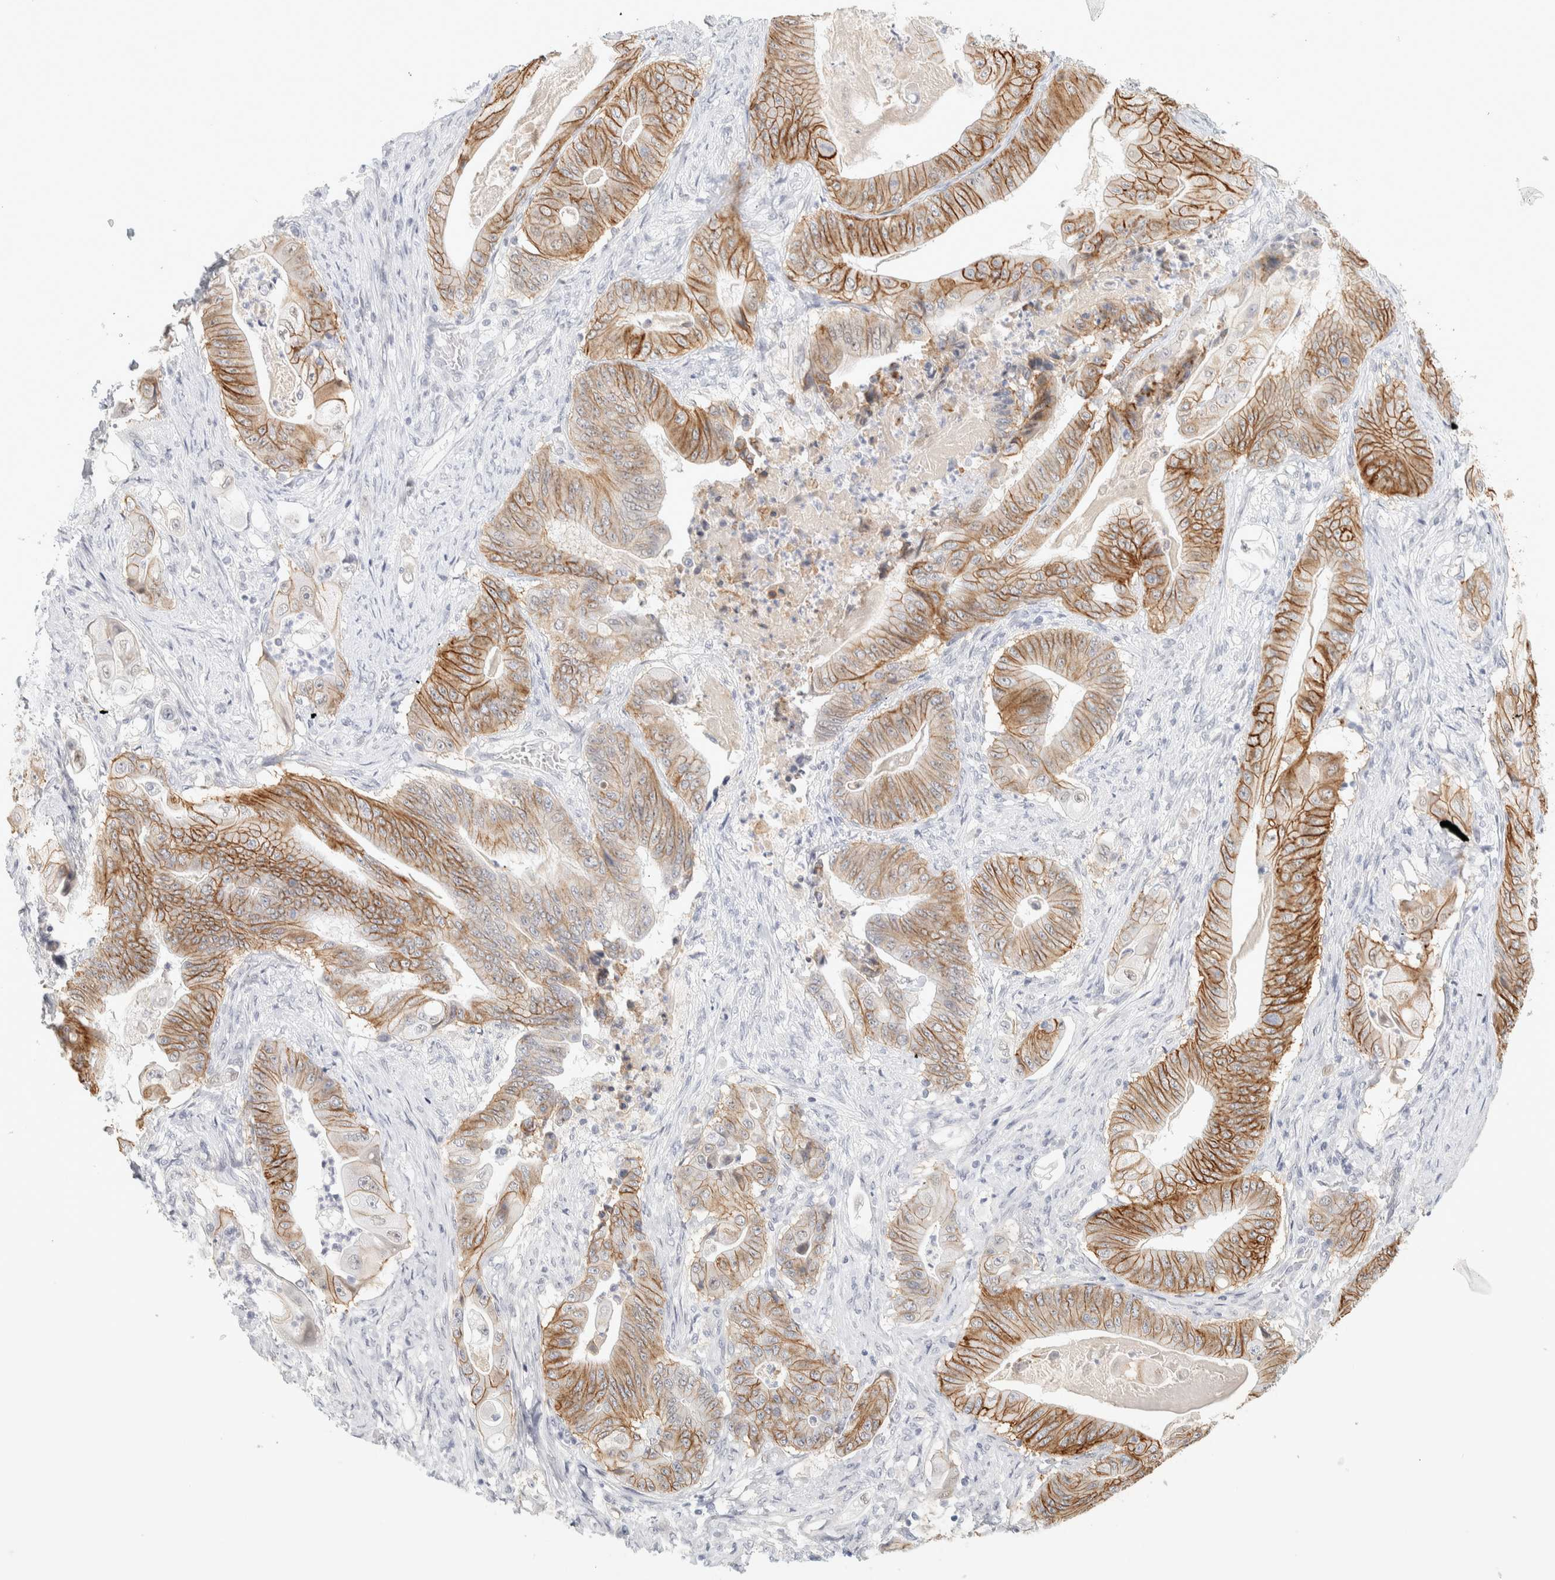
{"staining": {"intensity": "moderate", "quantity": ">75%", "location": "cytoplasmic/membranous"}, "tissue": "stomach cancer", "cell_type": "Tumor cells", "image_type": "cancer", "snomed": [{"axis": "morphology", "description": "Adenocarcinoma, NOS"}, {"axis": "topography", "description": "Stomach"}], "caption": "Tumor cells show moderate cytoplasmic/membranous staining in about >75% of cells in adenocarcinoma (stomach).", "gene": "CDH17", "patient": {"sex": "female", "age": 73}}